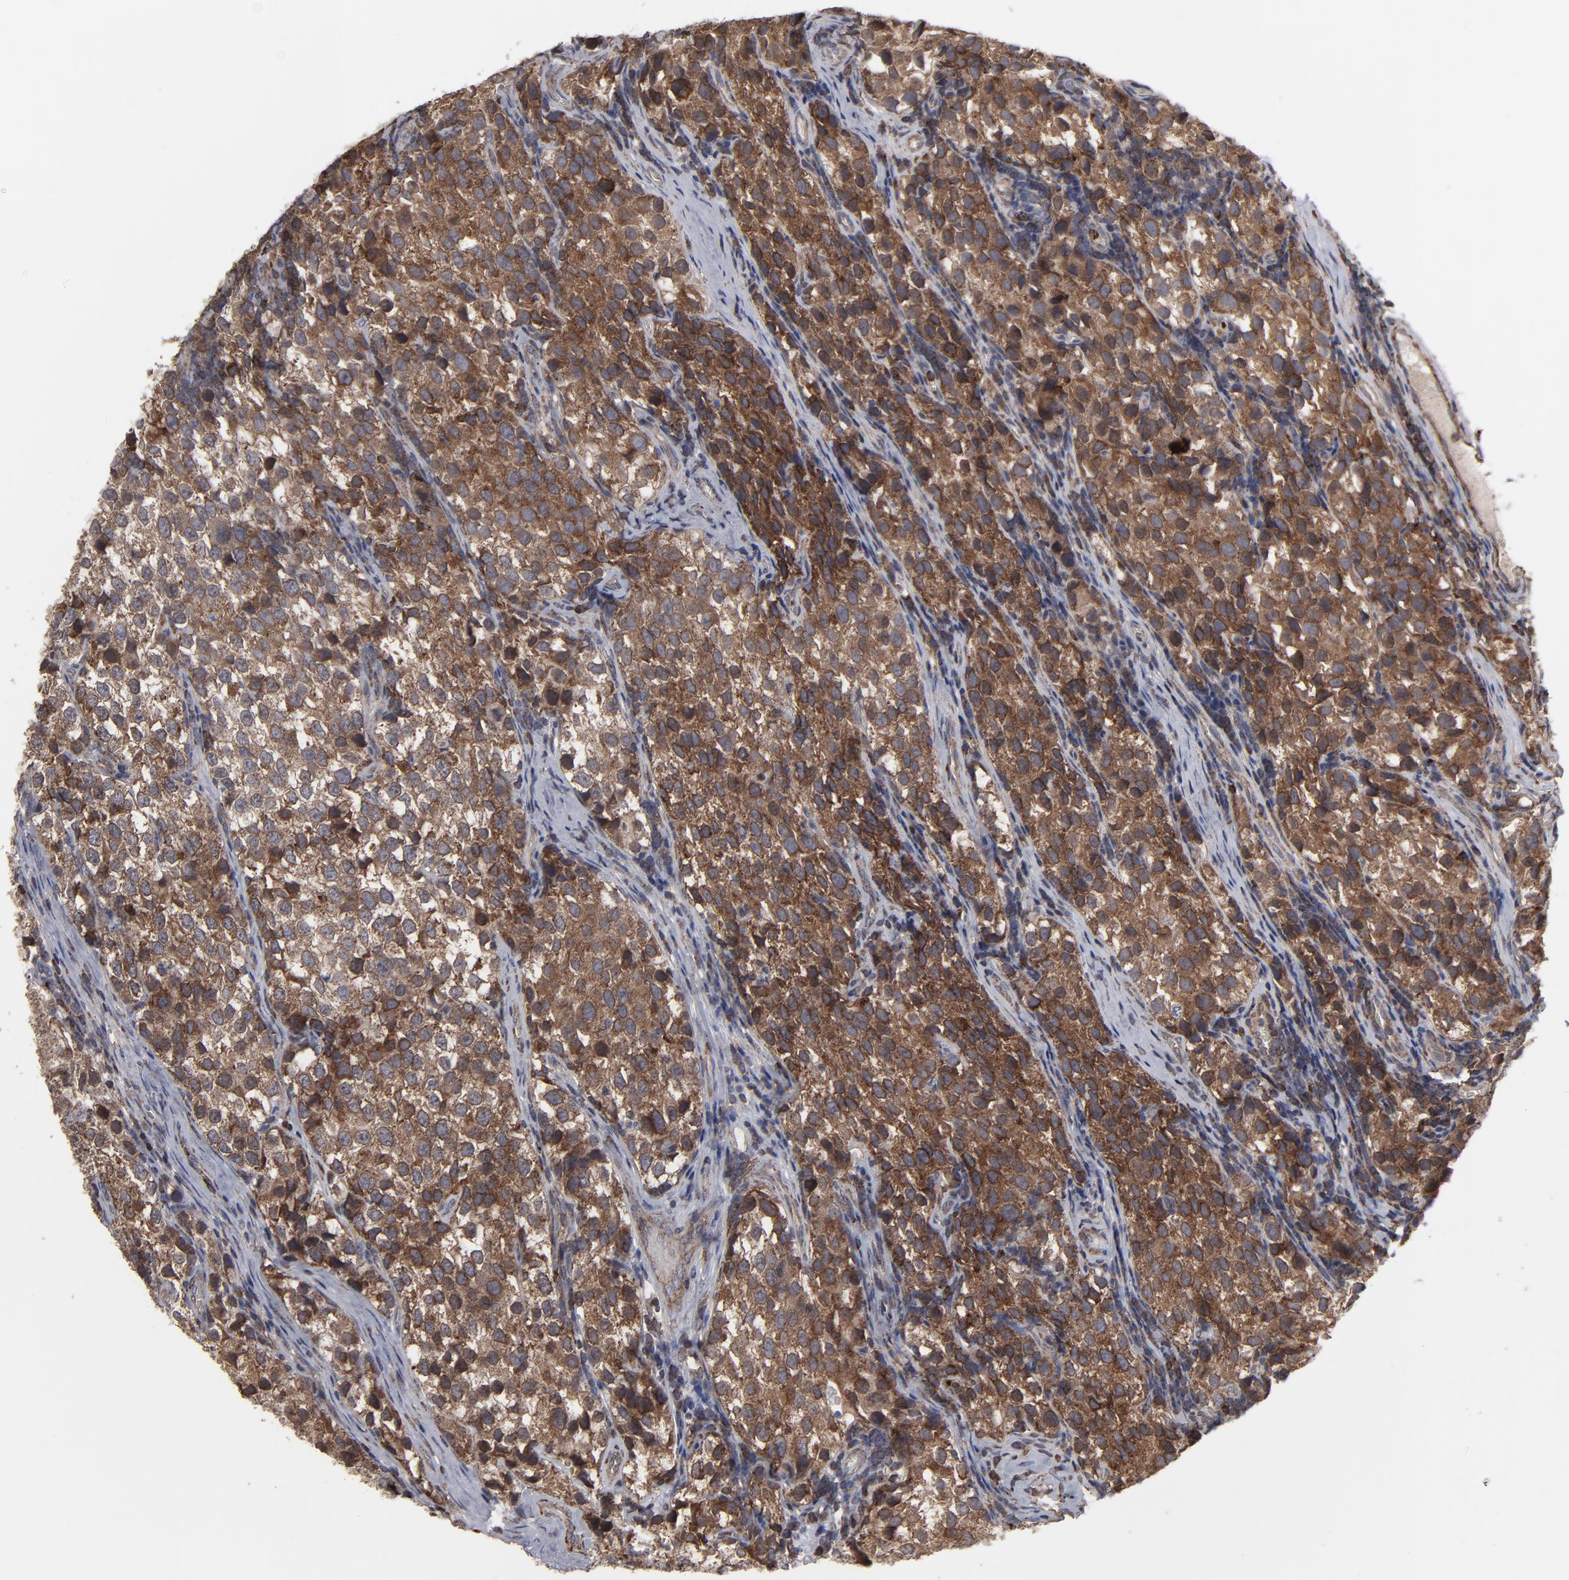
{"staining": {"intensity": "strong", "quantity": ">75%", "location": "cytoplasmic/membranous,nuclear"}, "tissue": "testis cancer", "cell_type": "Tumor cells", "image_type": "cancer", "snomed": [{"axis": "morphology", "description": "Seminoma, NOS"}, {"axis": "topography", "description": "Testis"}], "caption": "IHC of testis seminoma reveals high levels of strong cytoplasmic/membranous and nuclear expression in about >75% of tumor cells.", "gene": "KIAA2026", "patient": {"sex": "male", "age": 39}}